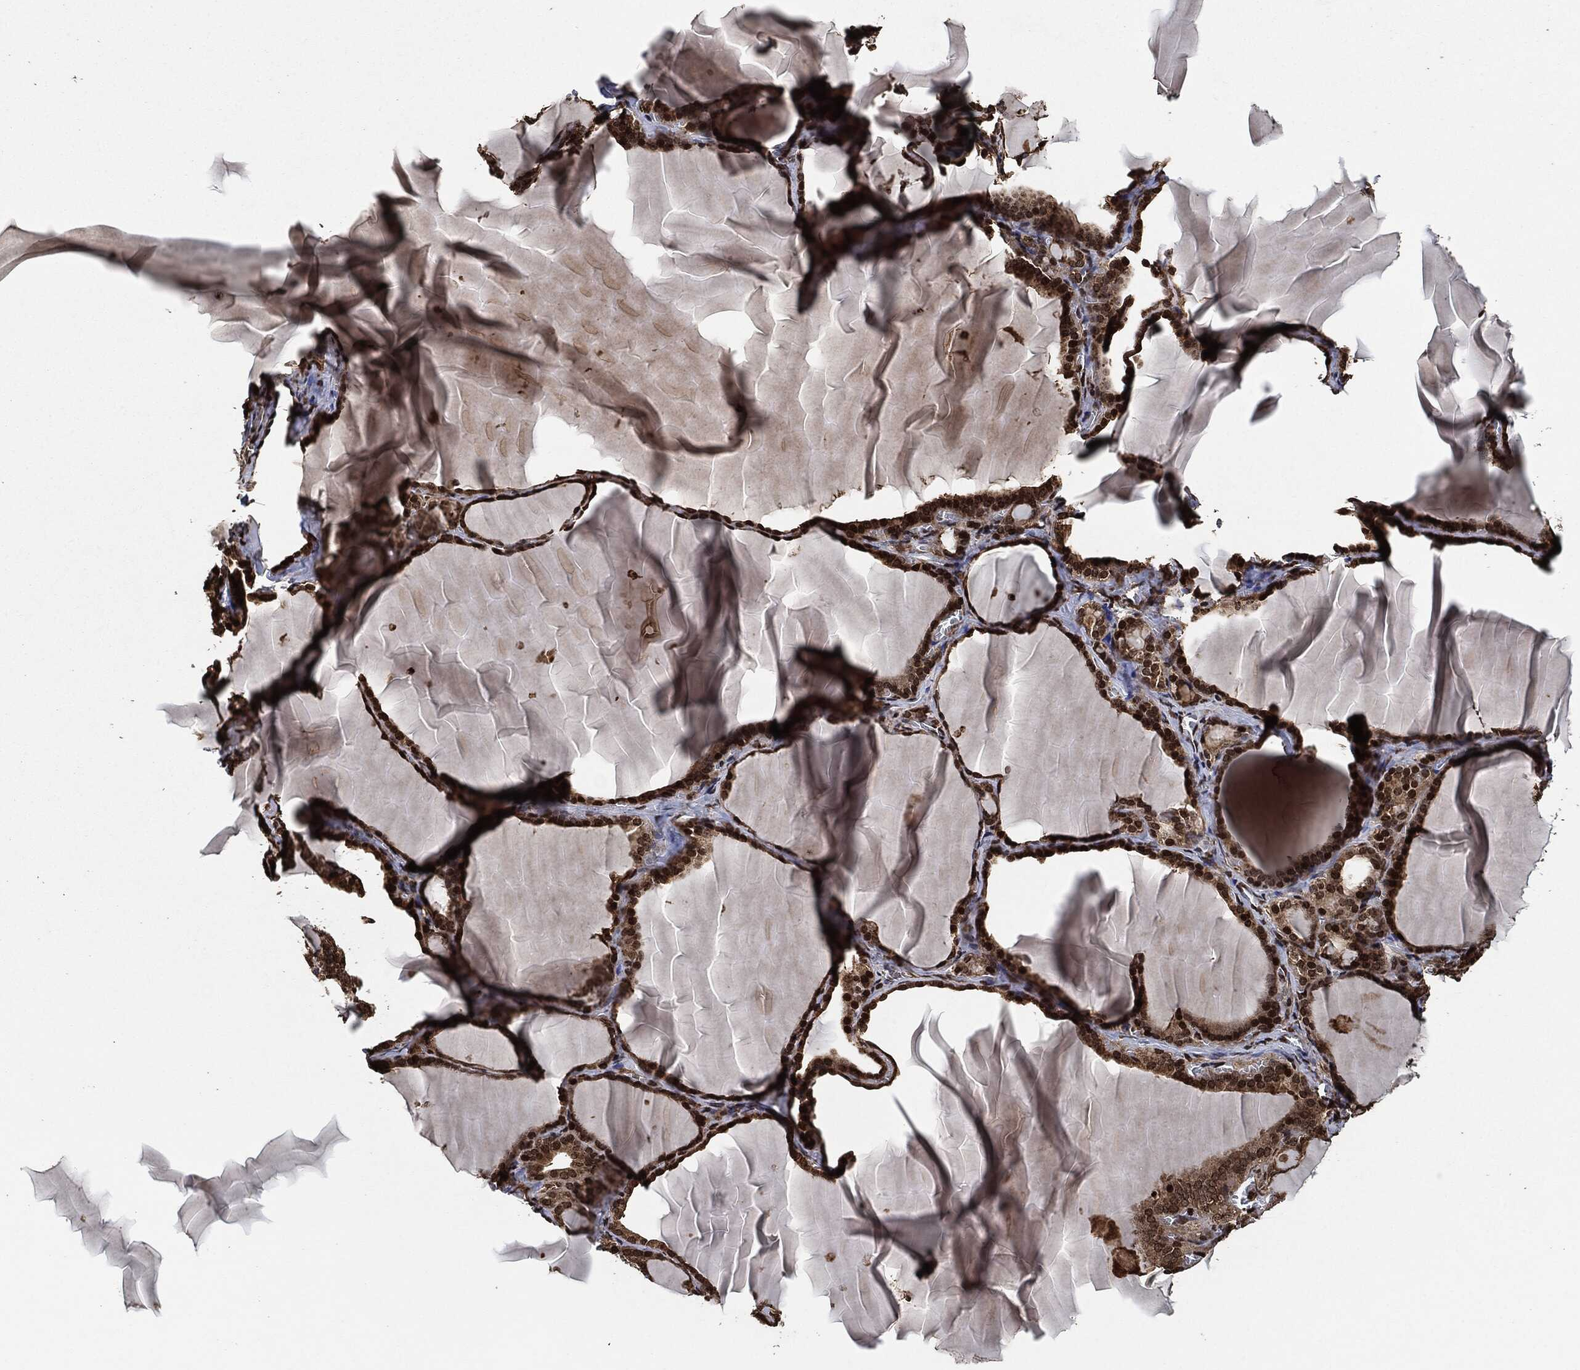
{"staining": {"intensity": "strong", "quantity": ">75%", "location": "nuclear"}, "tissue": "thyroid gland", "cell_type": "Glandular cells", "image_type": "normal", "snomed": [{"axis": "morphology", "description": "Normal tissue, NOS"}, {"axis": "morphology", "description": "Hyperplasia, NOS"}, {"axis": "topography", "description": "Thyroid gland"}], "caption": "IHC of normal thyroid gland exhibits high levels of strong nuclear positivity in about >75% of glandular cells.", "gene": "PDK1", "patient": {"sex": "female", "age": 27}}